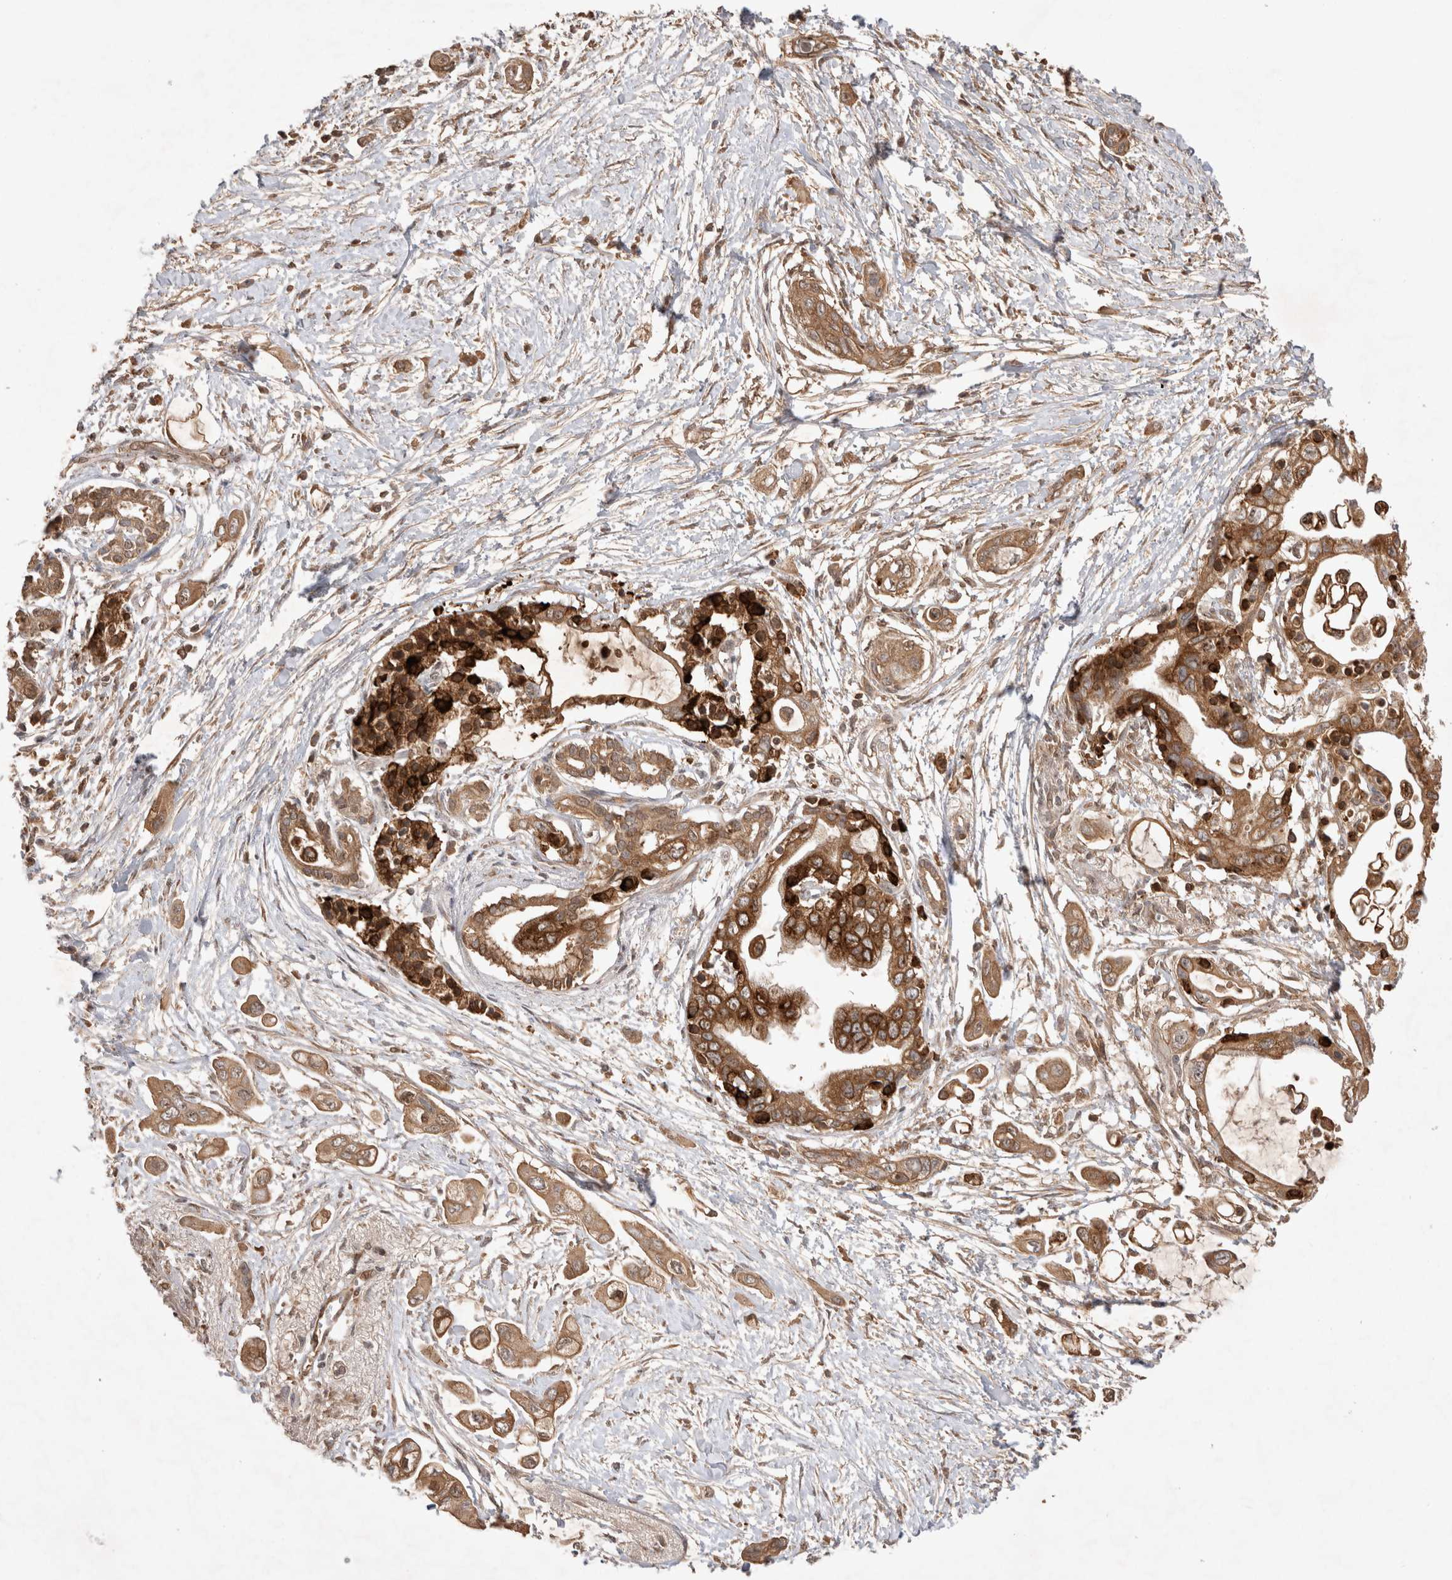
{"staining": {"intensity": "moderate", "quantity": ">75%", "location": "cytoplasmic/membranous"}, "tissue": "pancreatic cancer", "cell_type": "Tumor cells", "image_type": "cancer", "snomed": [{"axis": "morphology", "description": "Adenocarcinoma, NOS"}, {"axis": "topography", "description": "Pancreas"}], "caption": "About >75% of tumor cells in human pancreatic cancer (adenocarcinoma) display moderate cytoplasmic/membranous protein staining as visualized by brown immunohistochemical staining.", "gene": "FAM221A", "patient": {"sex": "male", "age": 59}}